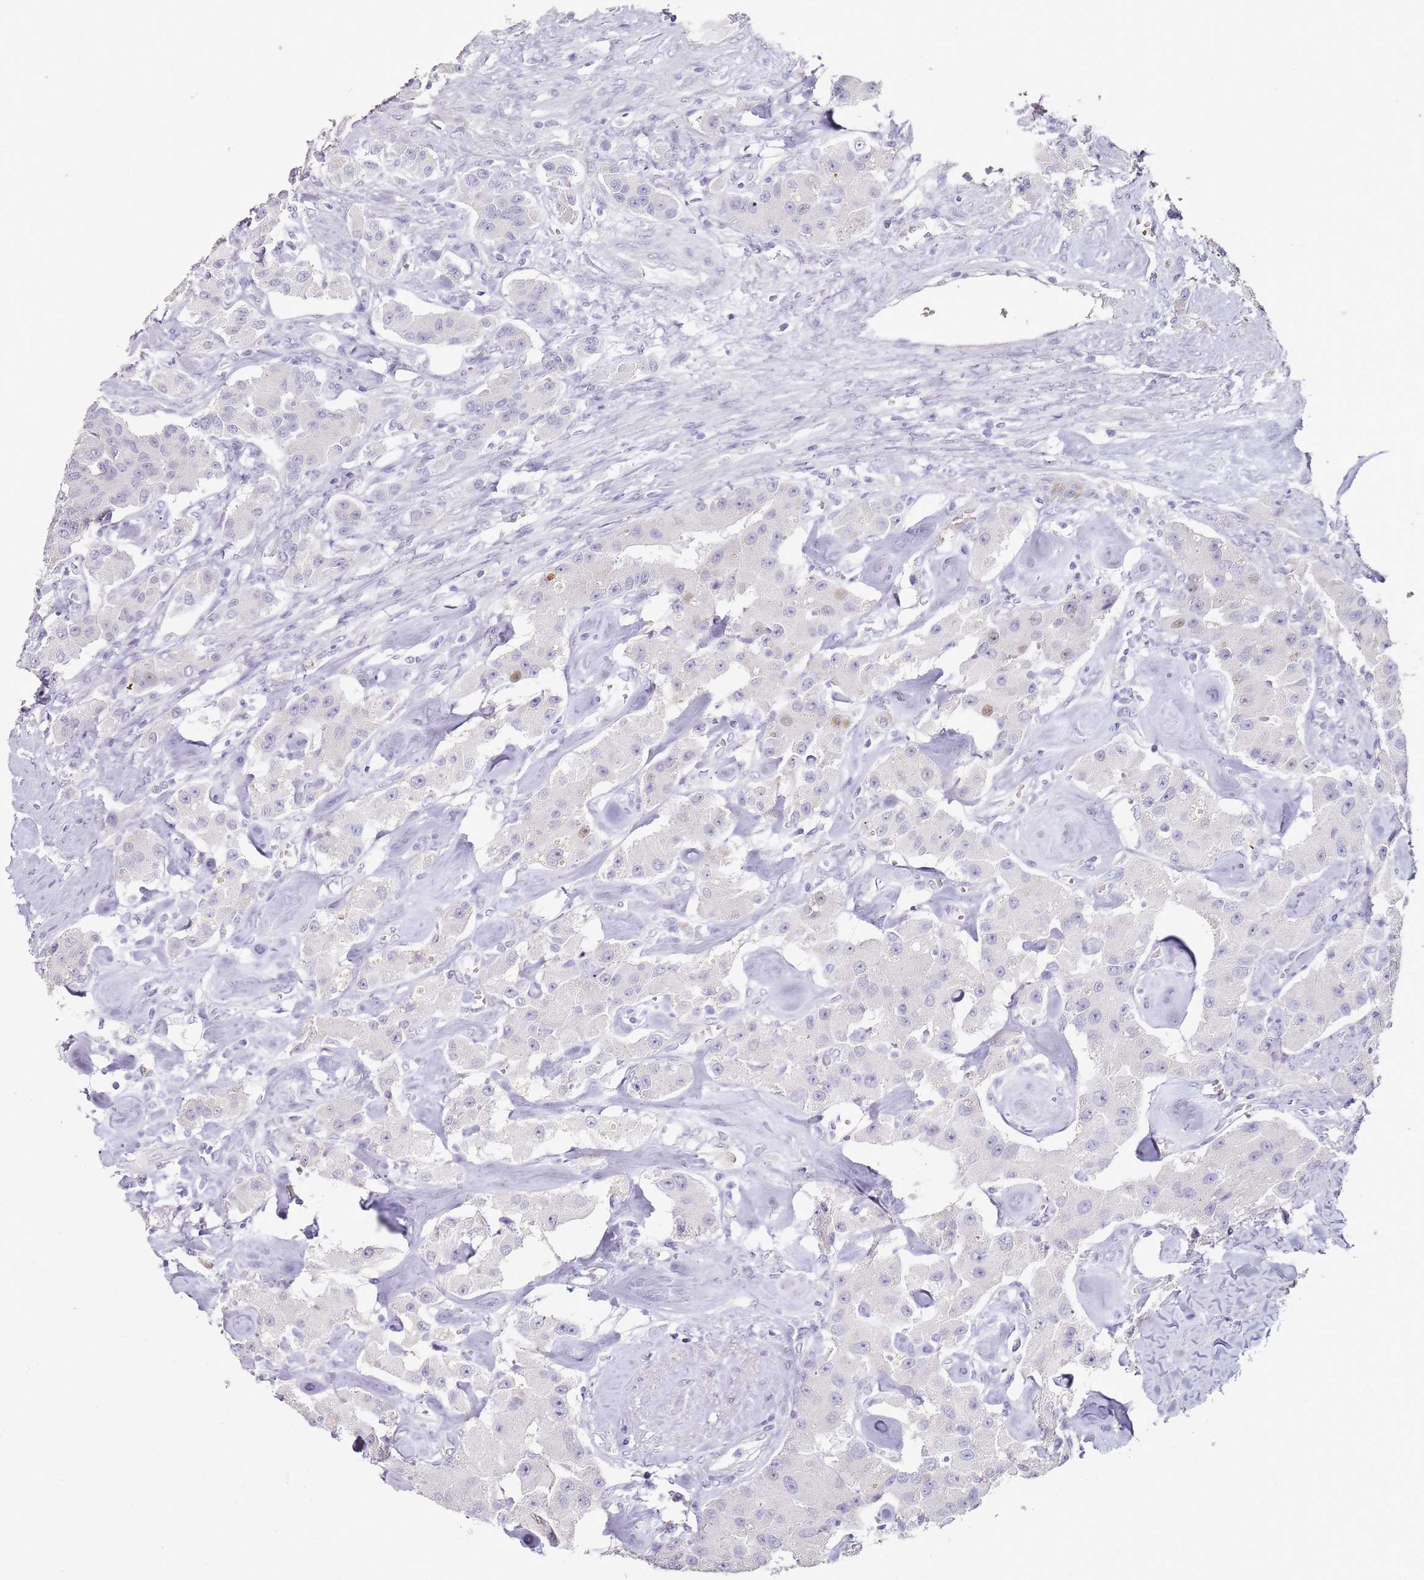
{"staining": {"intensity": "moderate", "quantity": "<25%", "location": "nuclear"}, "tissue": "carcinoid", "cell_type": "Tumor cells", "image_type": "cancer", "snomed": [{"axis": "morphology", "description": "Carcinoid, malignant, NOS"}, {"axis": "topography", "description": "Pancreas"}], "caption": "This is an image of immunohistochemistry (IHC) staining of malignant carcinoid, which shows moderate positivity in the nuclear of tumor cells.", "gene": "DNAH11", "patient": {"sex": "male", "age": 41}}